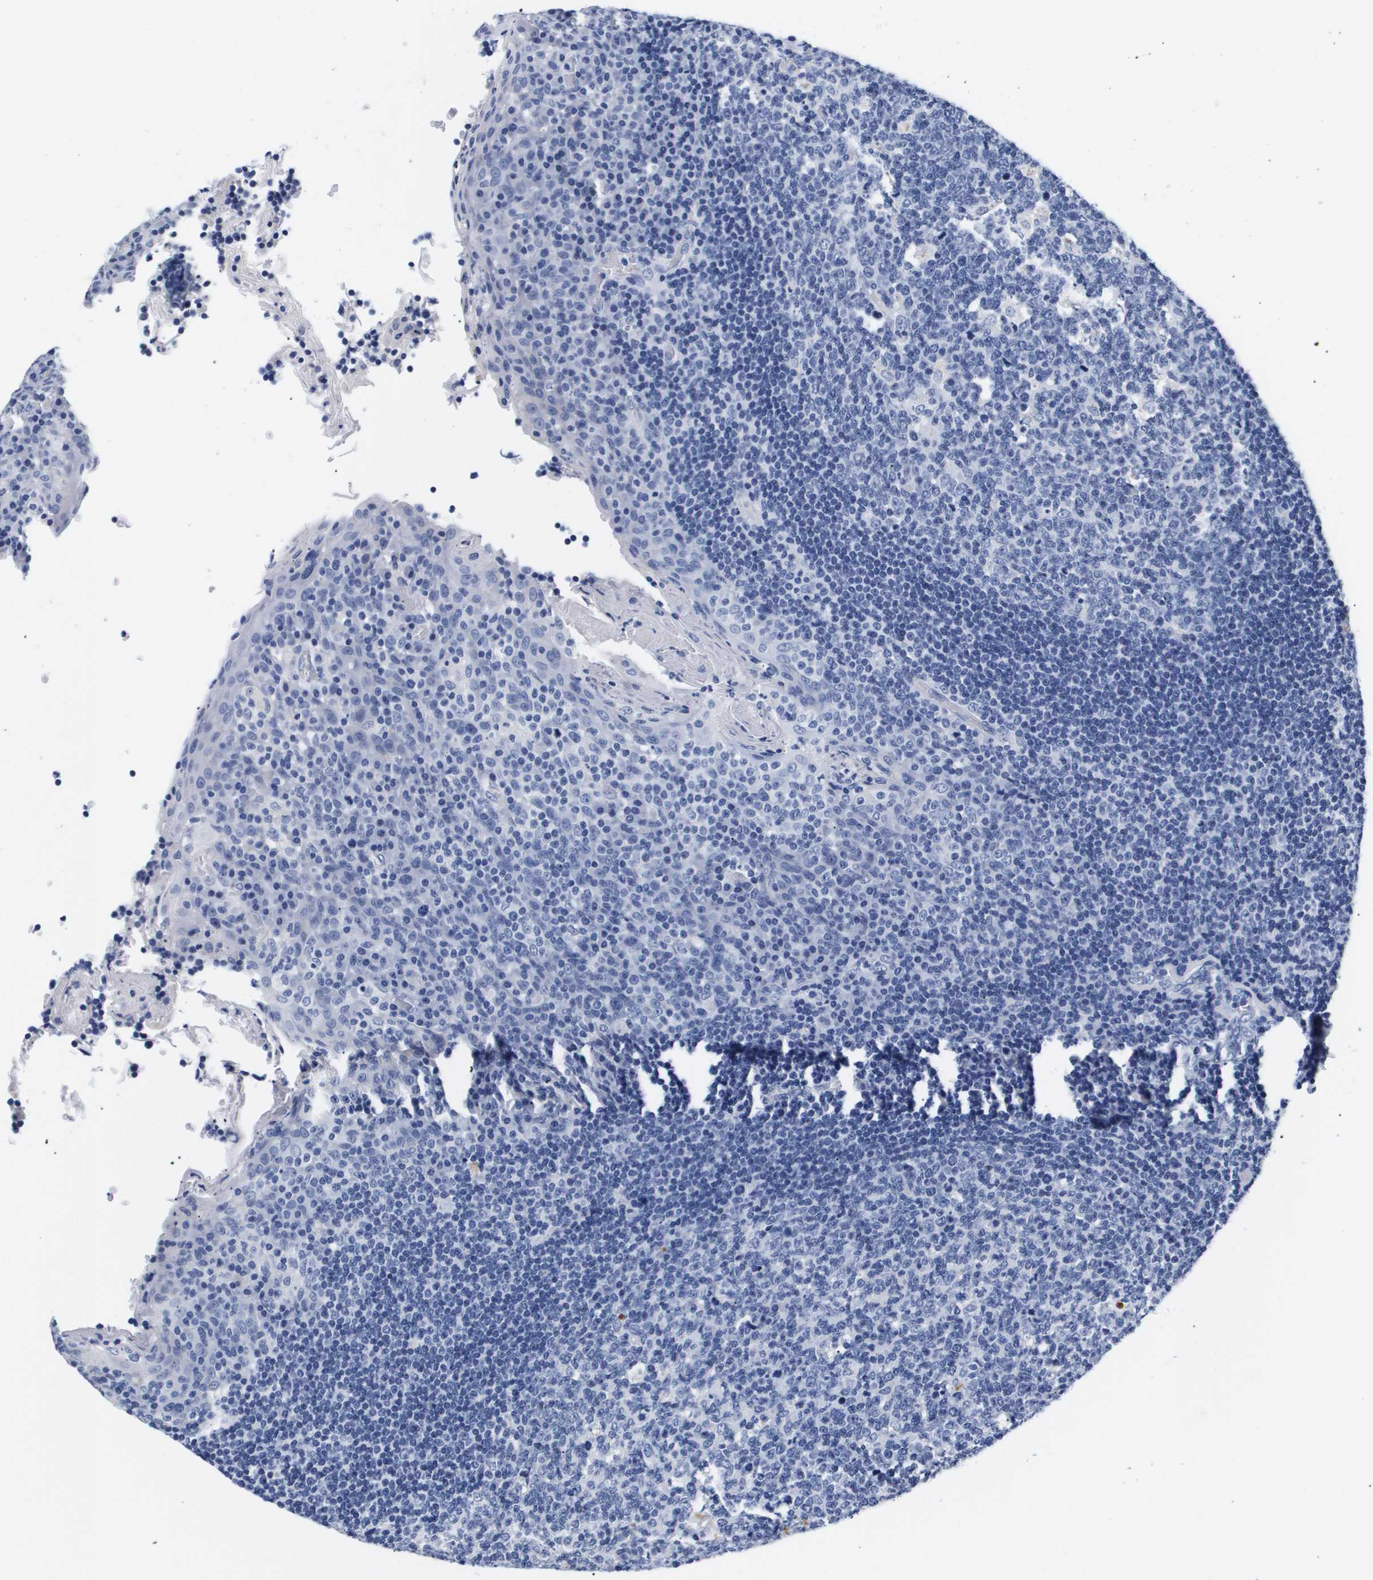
{"staining": {"intensity": "negative", "quantity": "none", "location": "none"}, "tissue": "tonsil", "cell_type": "Germinal center cells", "image_type": "normal", "snomed": [{"axis": "morphology", "description": "Normal tissue, NOS"}, {"axis": "topography", "description": "Tonsil"}], "caption": "This is a micrograph of immunohistochemistry (IHC) staining of benign tonsil, which shows no staining in germinal center cells.", "gene": "ATP6V0A4", "patient": {"sex": "male", "age": 17}}